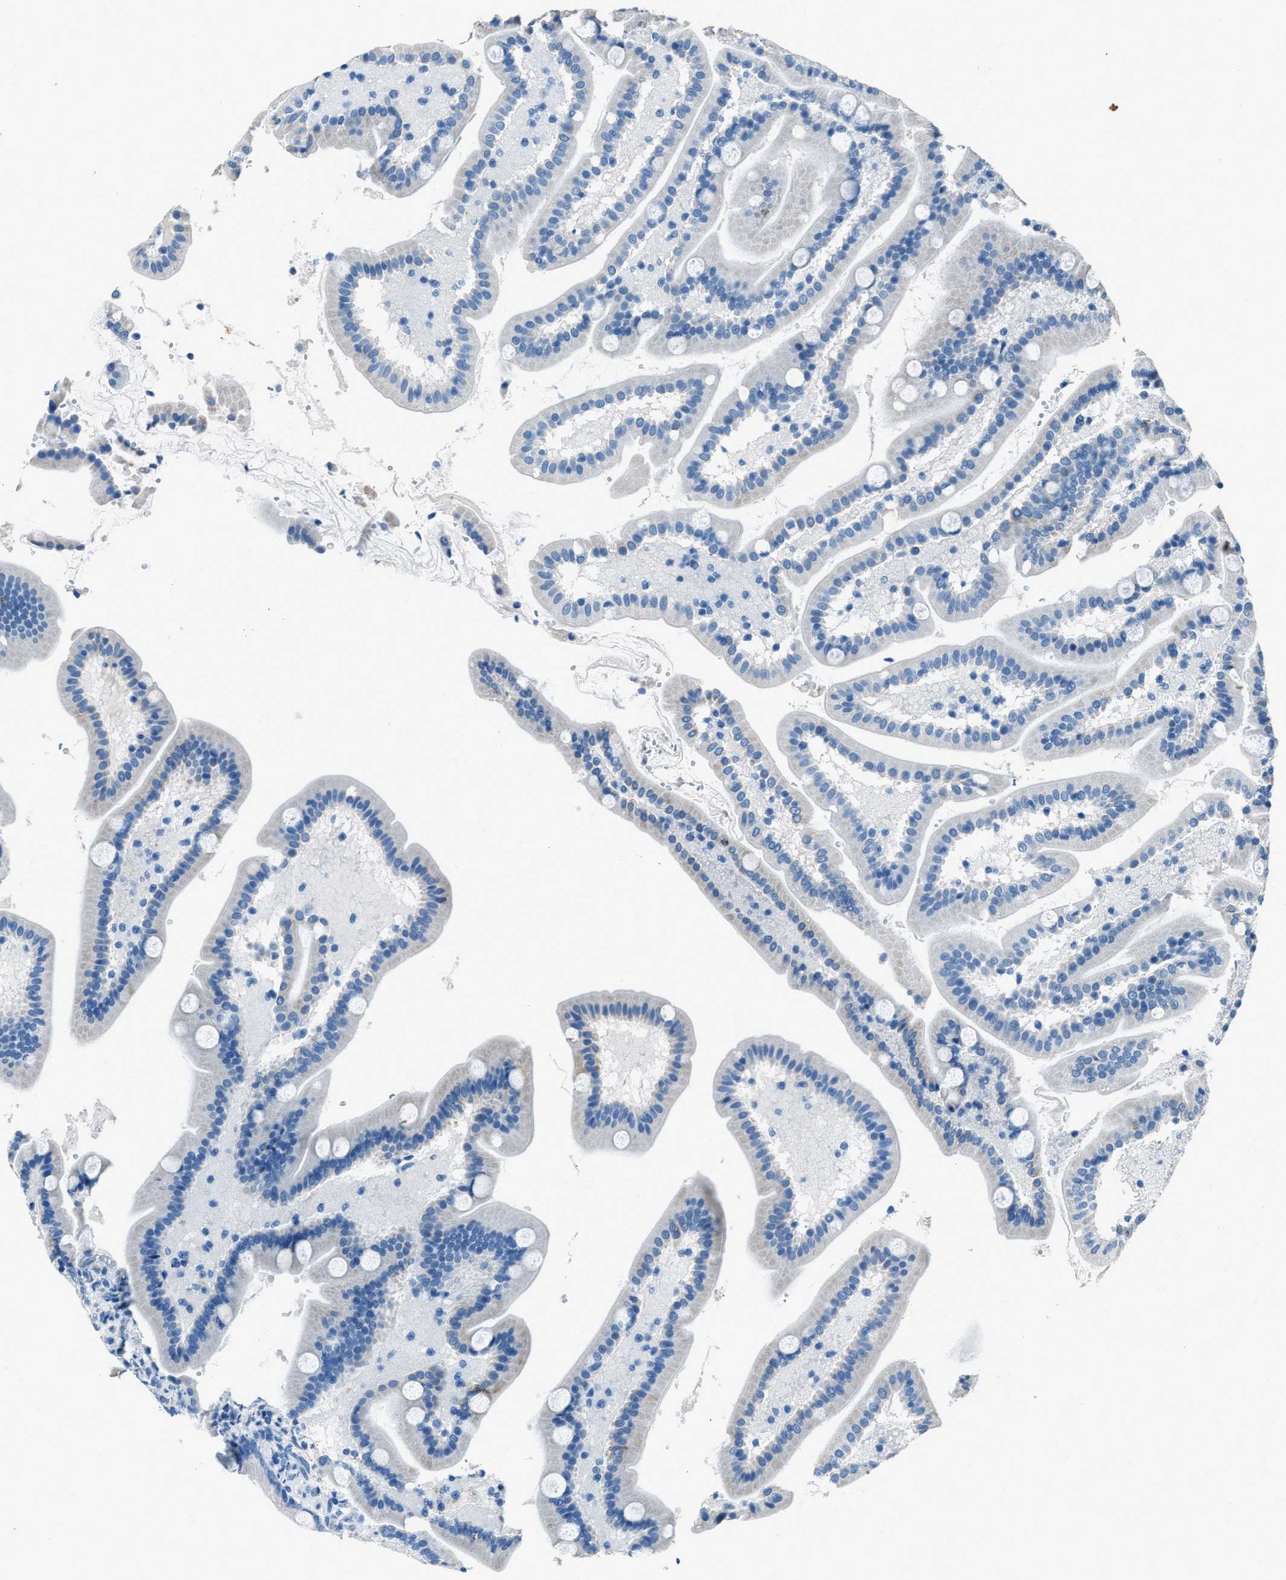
{"staining": {"intensity": "negative", "quantity": "none", "location": "none"}, "tissue": "duodenum", "cell_type": "Glandular cells", "image_type": "normal", "snomed": [{"axis": "morphology", "description": "Normal tissue, NOS"}, {"axis": "topography", "description": "Duodenum"}], "caption": "An image of duodenum stained for a protein reveals no brown staining in glandular cells.", "gene": "AMACR", "patient": {"sex": "male", "age": 54}}